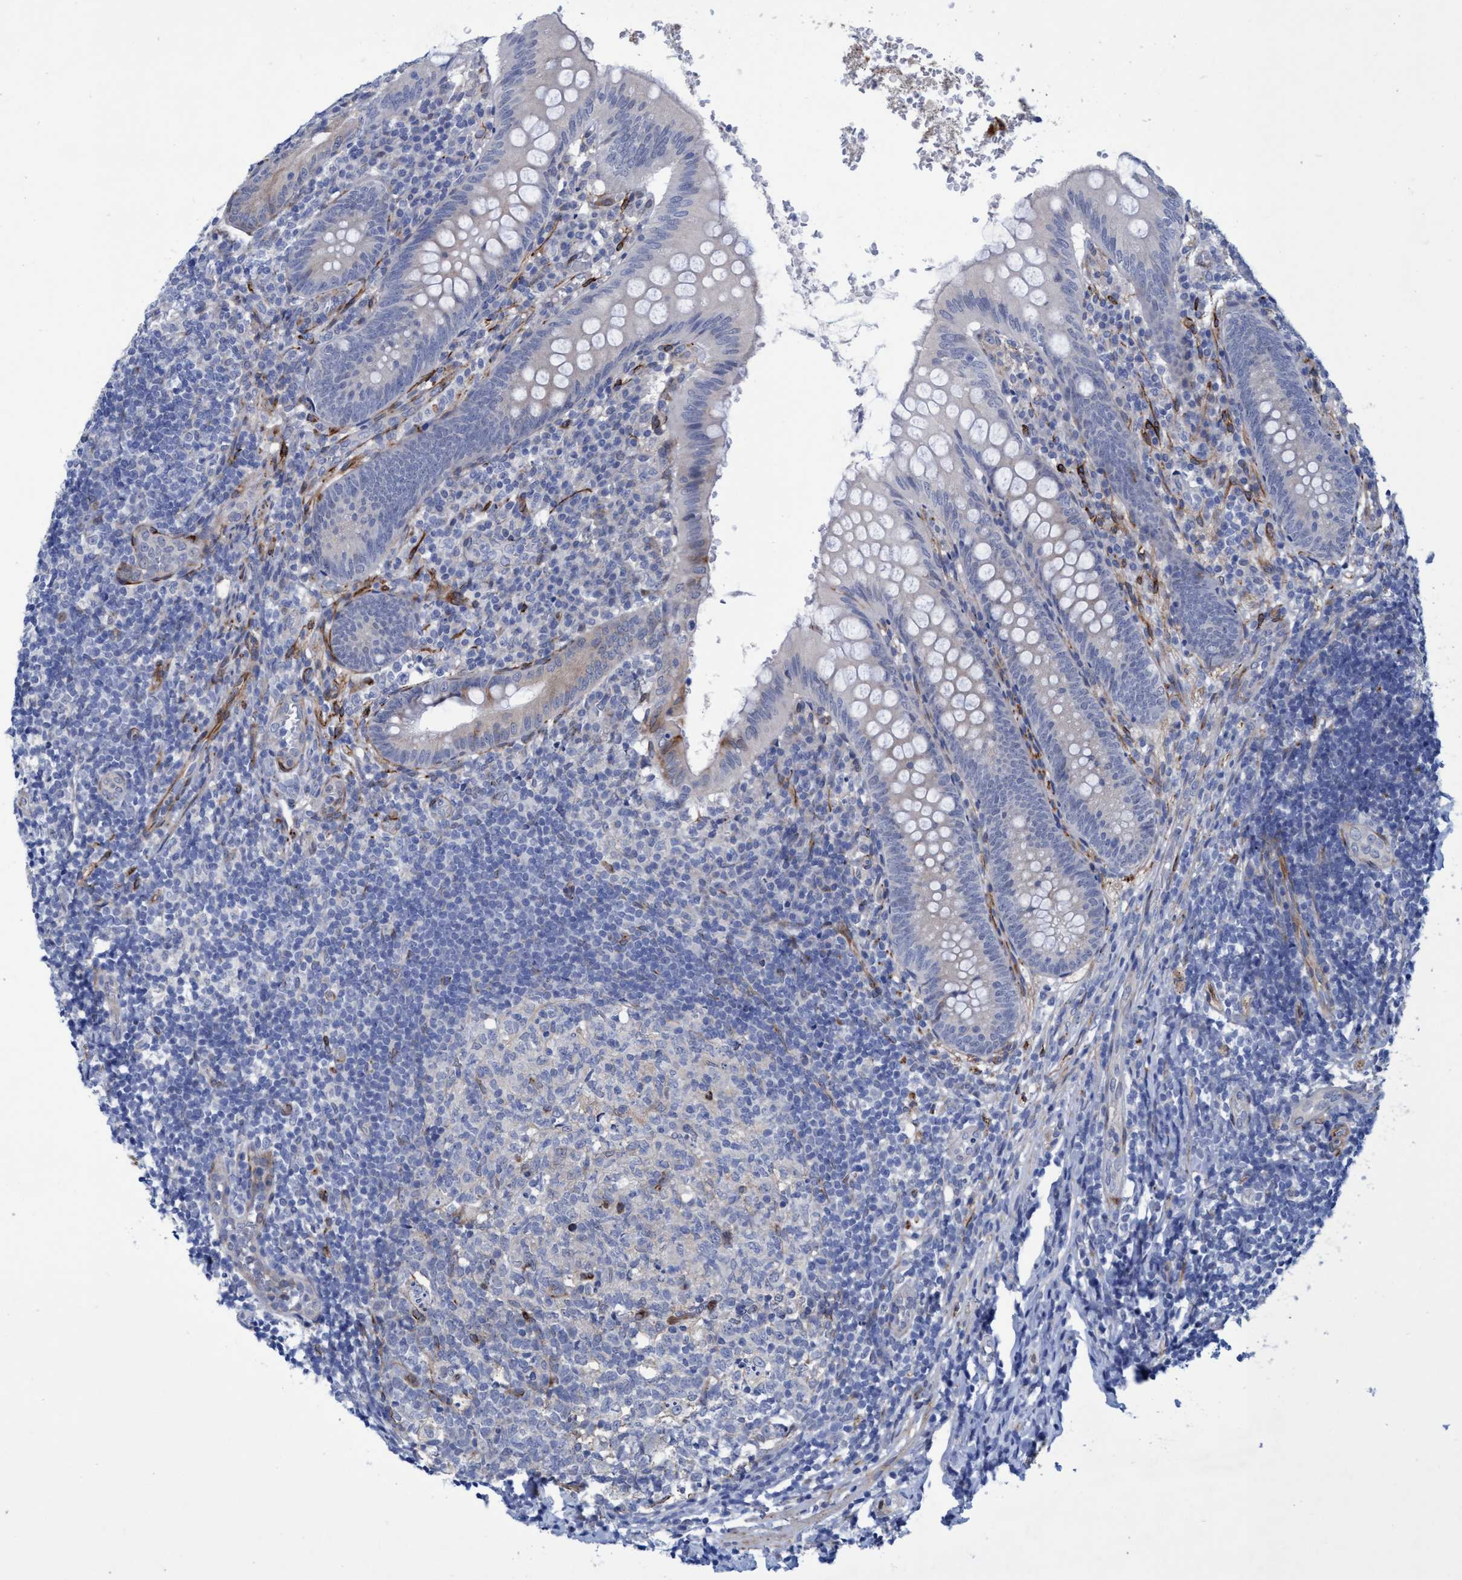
{"staining": {"intensity": "negative", "quantity": "none", "location": "none"}, "tissue": "appendix", "cell_type": "Glandular cells", "image_type": "normal", "snomed": [{"axis": "morphology", "description": "Normal tissue, NOS"}, {"axis": "topography", "description": "Appendix"}], "caption": "Appendix stained for a protein using IHC exhibits no positivity glandular cells.", "gene": "SLC43A2", "patient": {"sex": "male", "age": 8}}